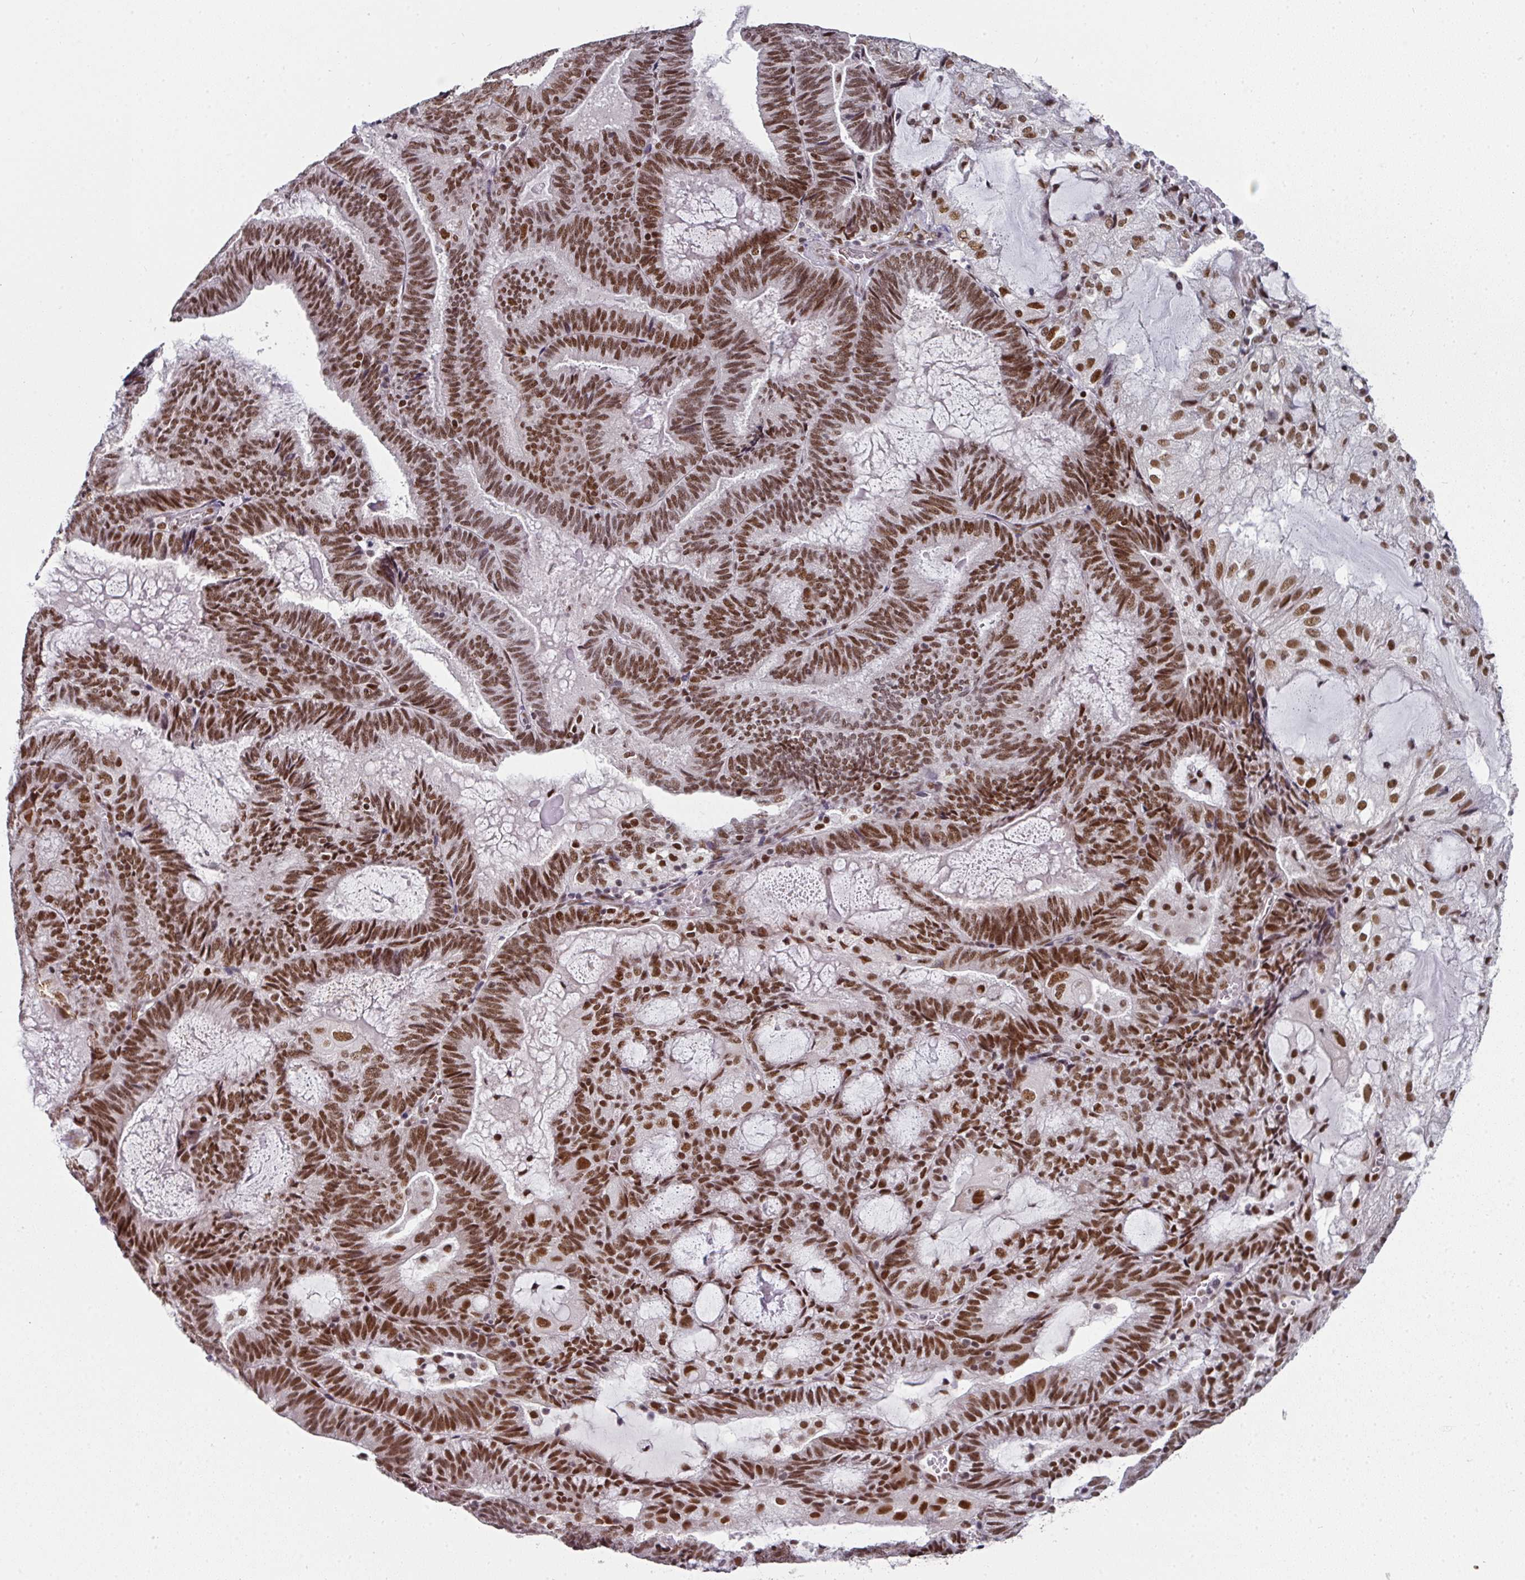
{"staining": {"intensity": "moderate", "quantity": ">75%", "location": "nuclear"}, "tissue": "endometrial cancer", "cell_type": "Tumor cells", "image_type": "cancer", "snomed": [{"axis": "morphology", "description": "Adenocarcinoma, NOS"}, {"axis": "topography", "description": "Endometrium"}], "caption": "Brown immunohistochemical staining in endometrial cancer (adenocarcinoma) reveals moderate nuclear expression in about >75% of tumor cells.", "gene": "RAD50", "patient": {"sex": "female", "age": 81}}